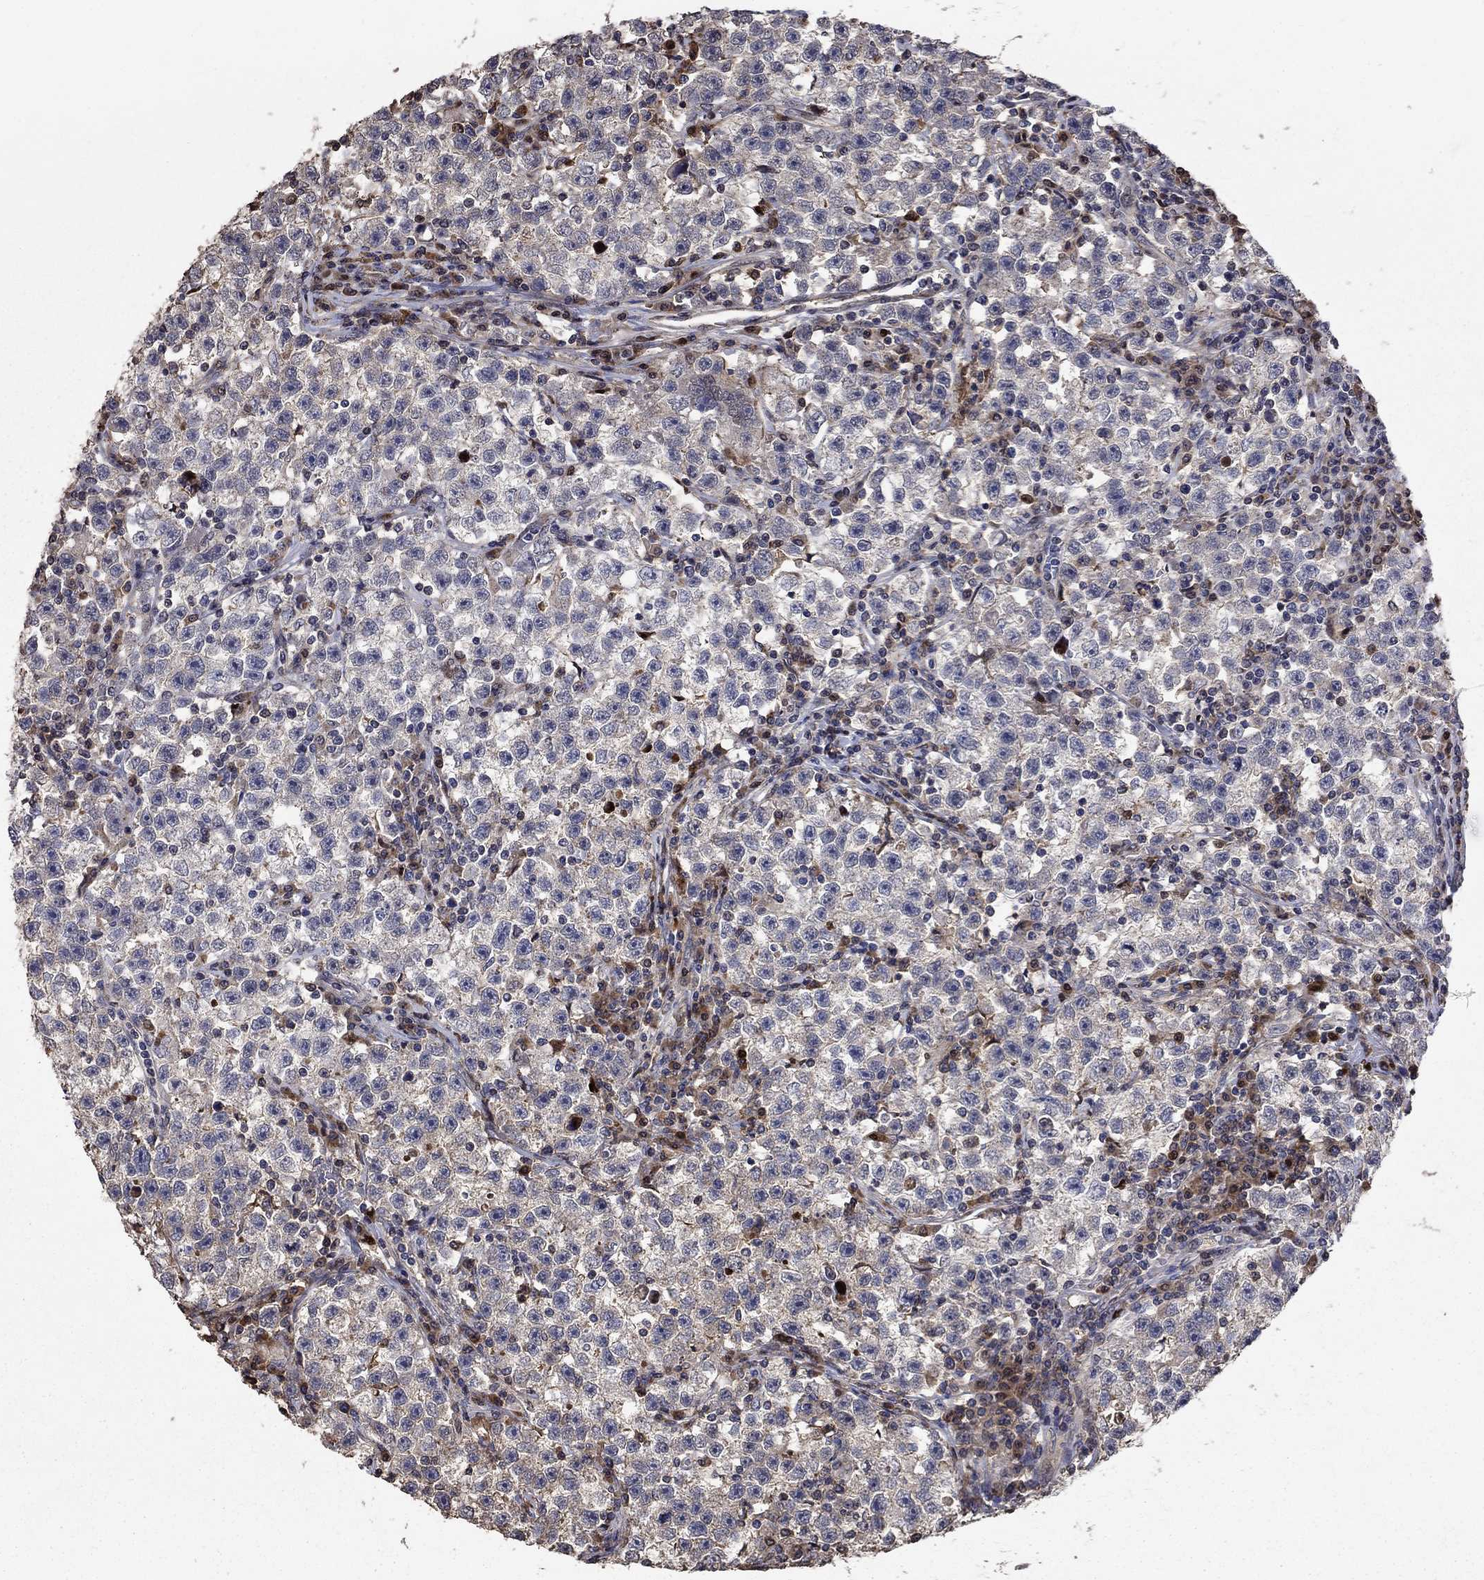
{"staining": {"intensity": "negative", "quantity": "none", "location": "none"}, "tissue": "testis cancer", "cell_type": "Tumor cells", "image_type": "cancer", "snomed": [{"axis": "morphology", "description": "Seminoma, NOS"}, {"axis": "topography", "description": "Testis"}], "caption": "Tumor cells show no significant protein staining in testis cancer (seminoma).", "gene": "DVL1", "patient": {"sex": "male", "age": 22}}